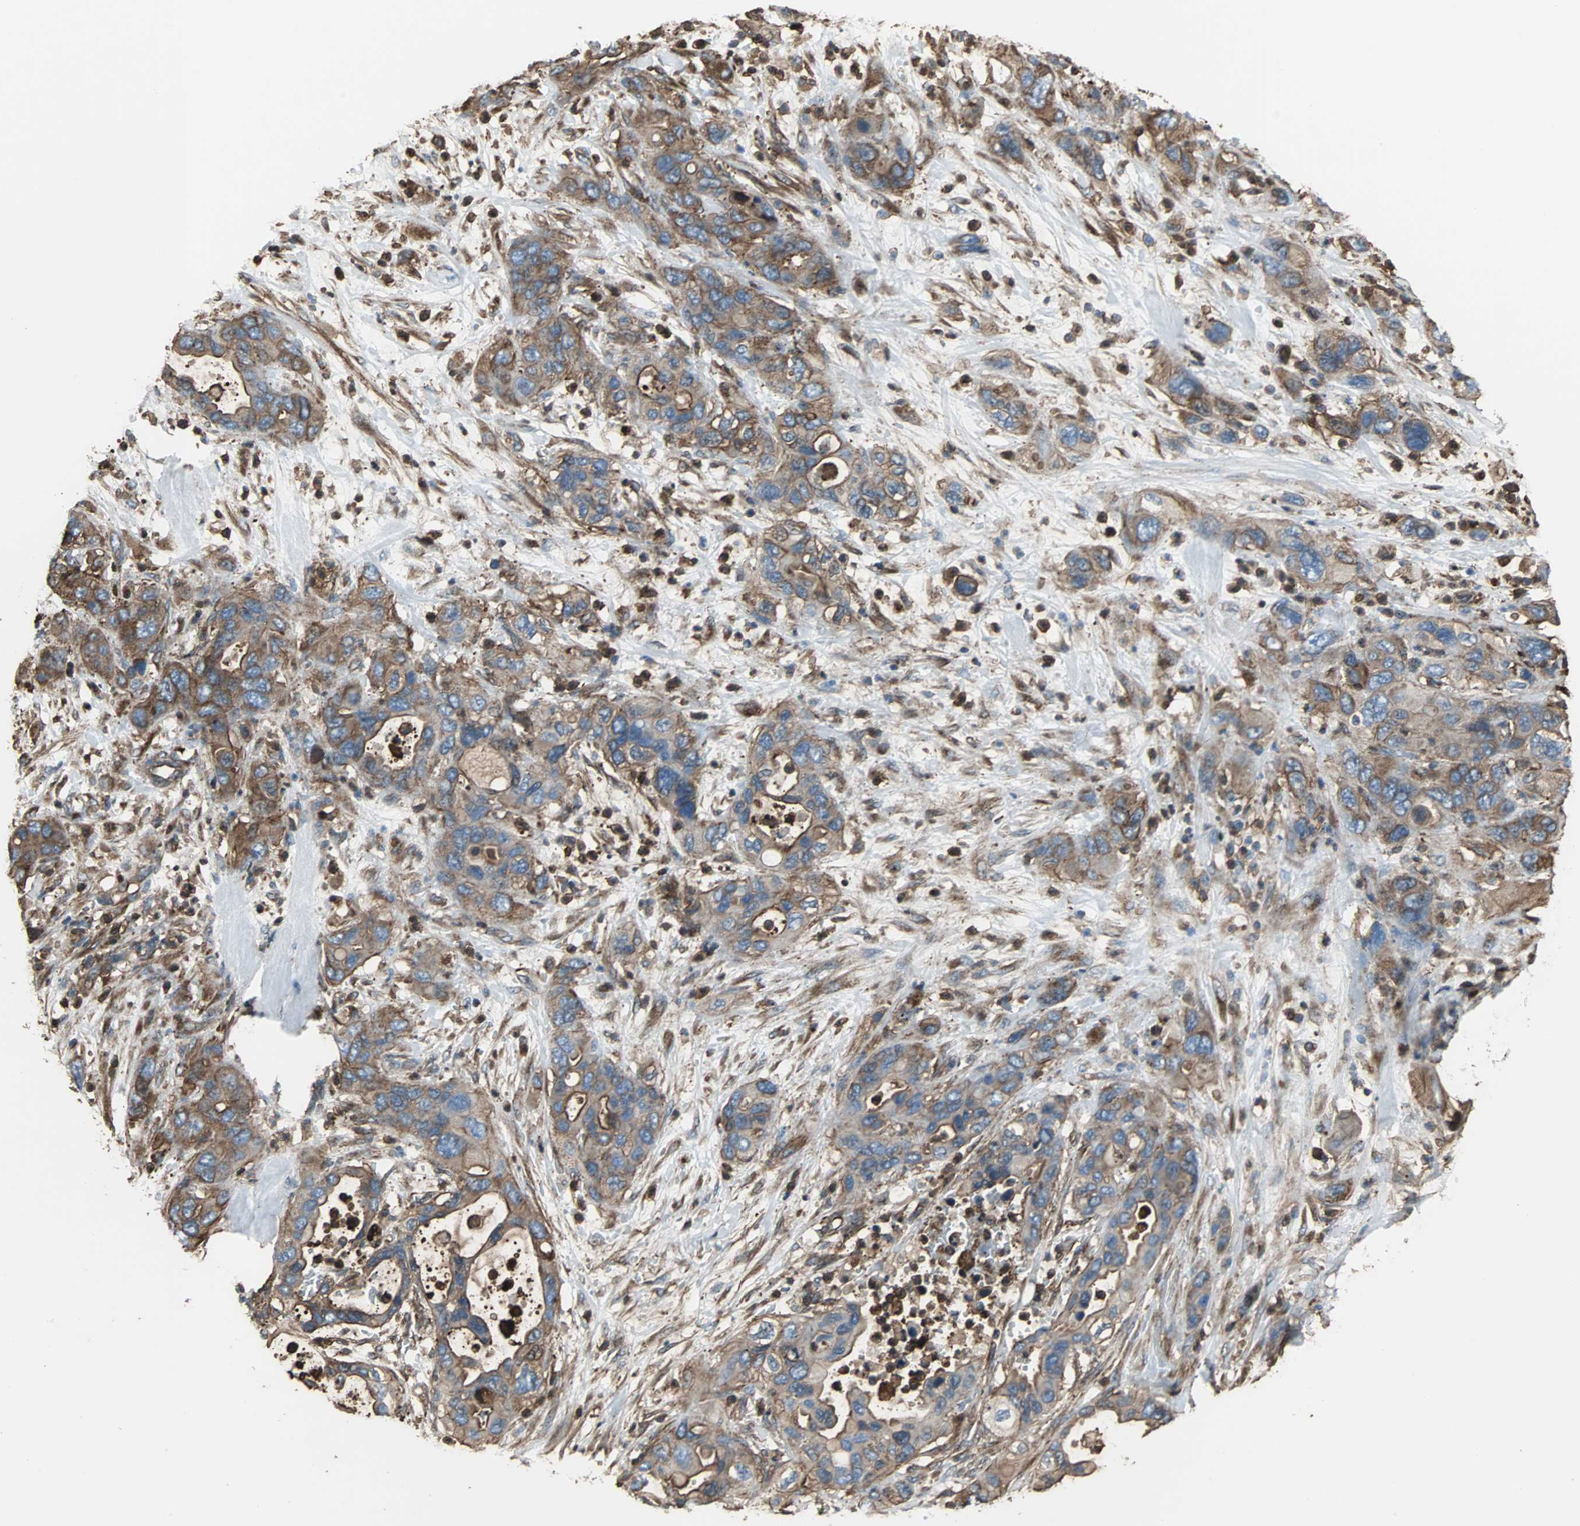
{"staining": {"intensity": "moderate", "quantity": ">75%", "location": "cytoplasmic/membranous"}, "tissue": "pancreatic cancer", "cell_type": "Tumor cells", "image_type": "cancer", "snomed": [{"axis": "morphology", "description": "Adenocarcinoma, NOS"}, {"axis": "topography", "description": "Pancreas"}], "caption": "IHC (DAB (3,3'-diaminobenzidine)) staining of human adenocarcinoma (pancreatic) displays moderate cytoplasmic/membranous protein staining in approximately >75% of tumor cells.", "gene": "ACTN1", "patient": {"sex": "female", "age": 71}}